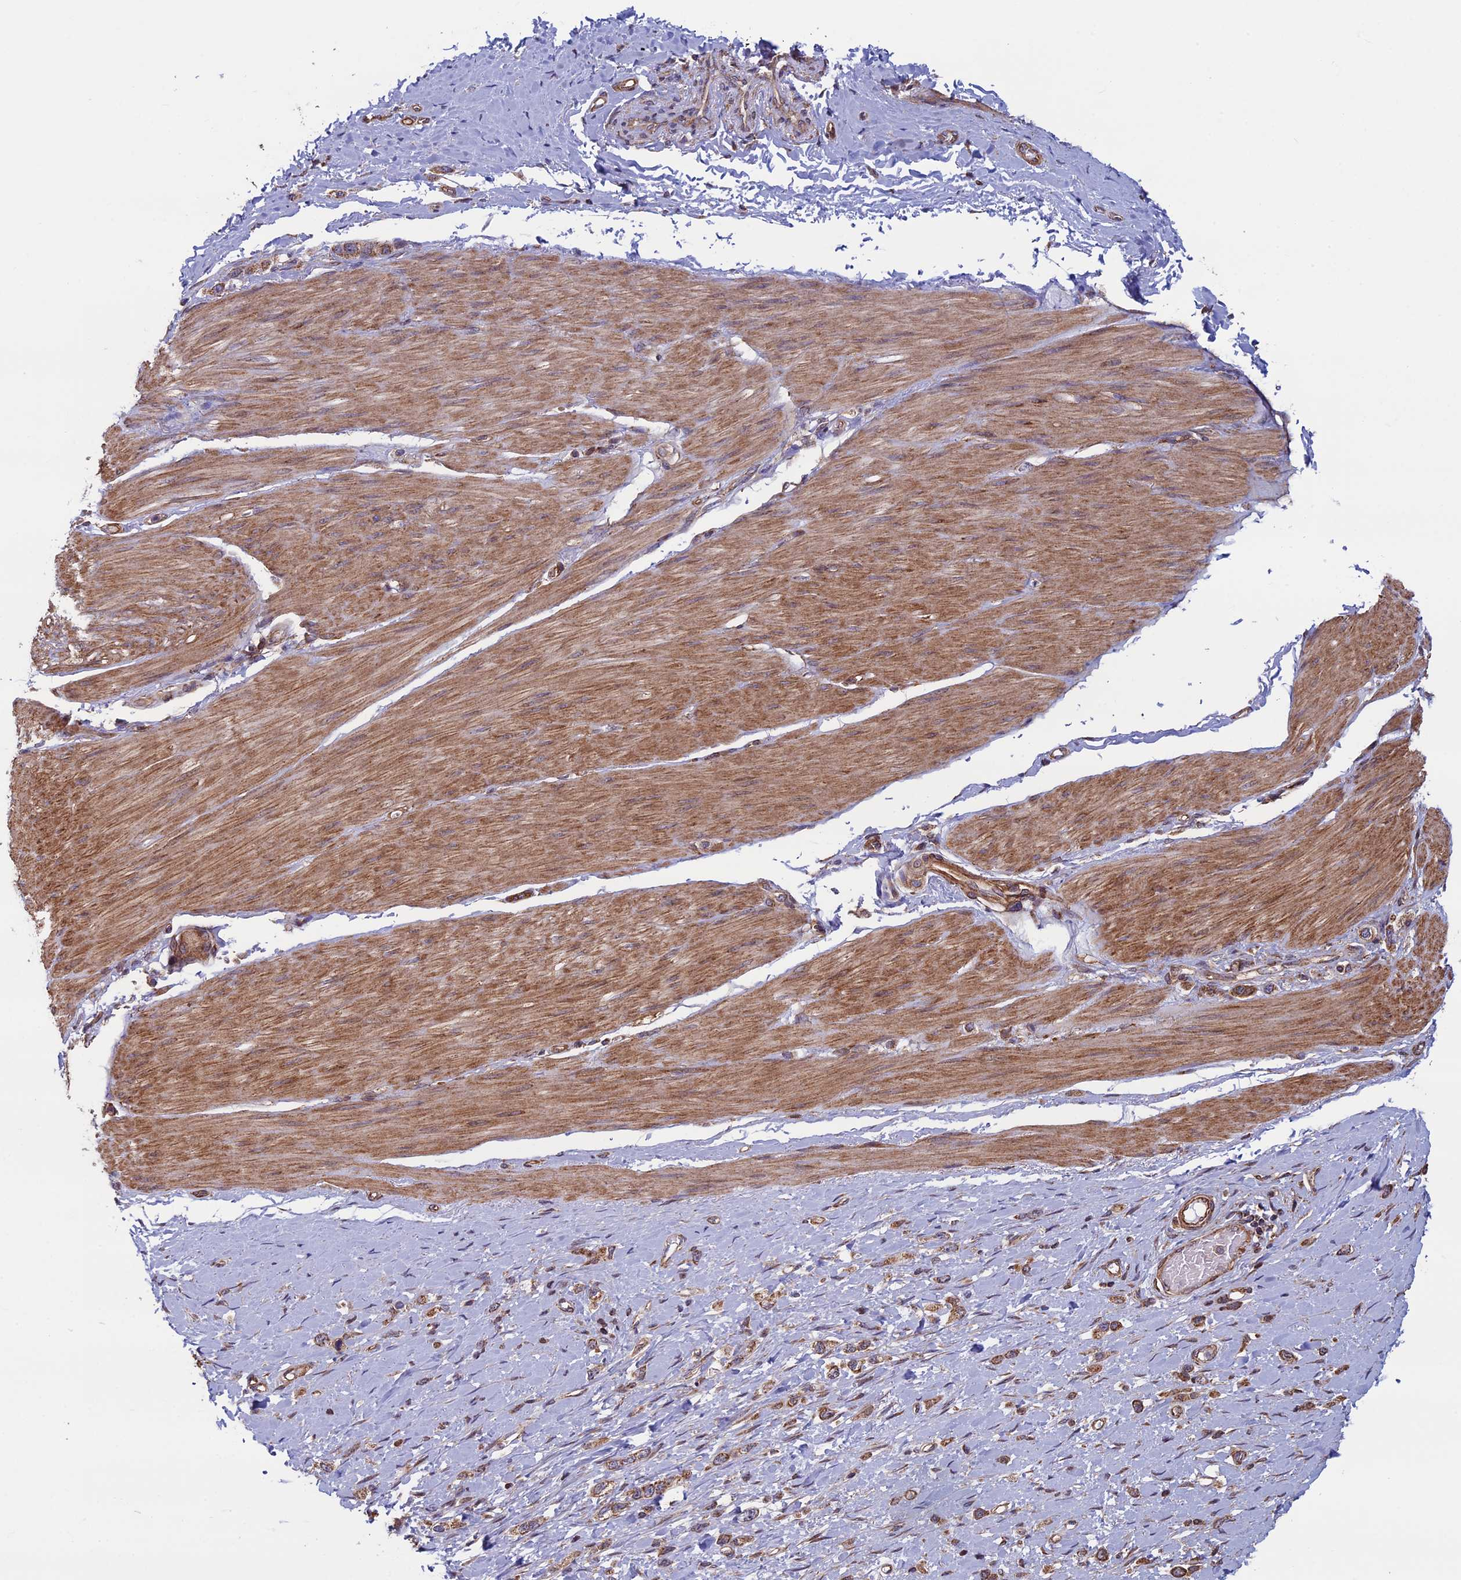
{"staining": {"intensity": "moderate", "quantity": ">75%", "location": "cytoplasmic/membranous"}, "tissue": "stomach cancer", "cell_type": "Tumor cells", "image_type": "cancer", "snomed": [{"axis": "morphology", "description": "Adenocarcinoma, NOS"}, {"axis": "topography", "description": "Stomach"}], "caption": "A photomicrograph of stomach cancer stained for a protein demonstrates moderate cytoplasmic/membranous brown staining in tumor cells. (Brightfield microscopy of DAB IHC at high magnification).", "gene": "CCDC8", "patient": {"sex": "female", "age": 65}}